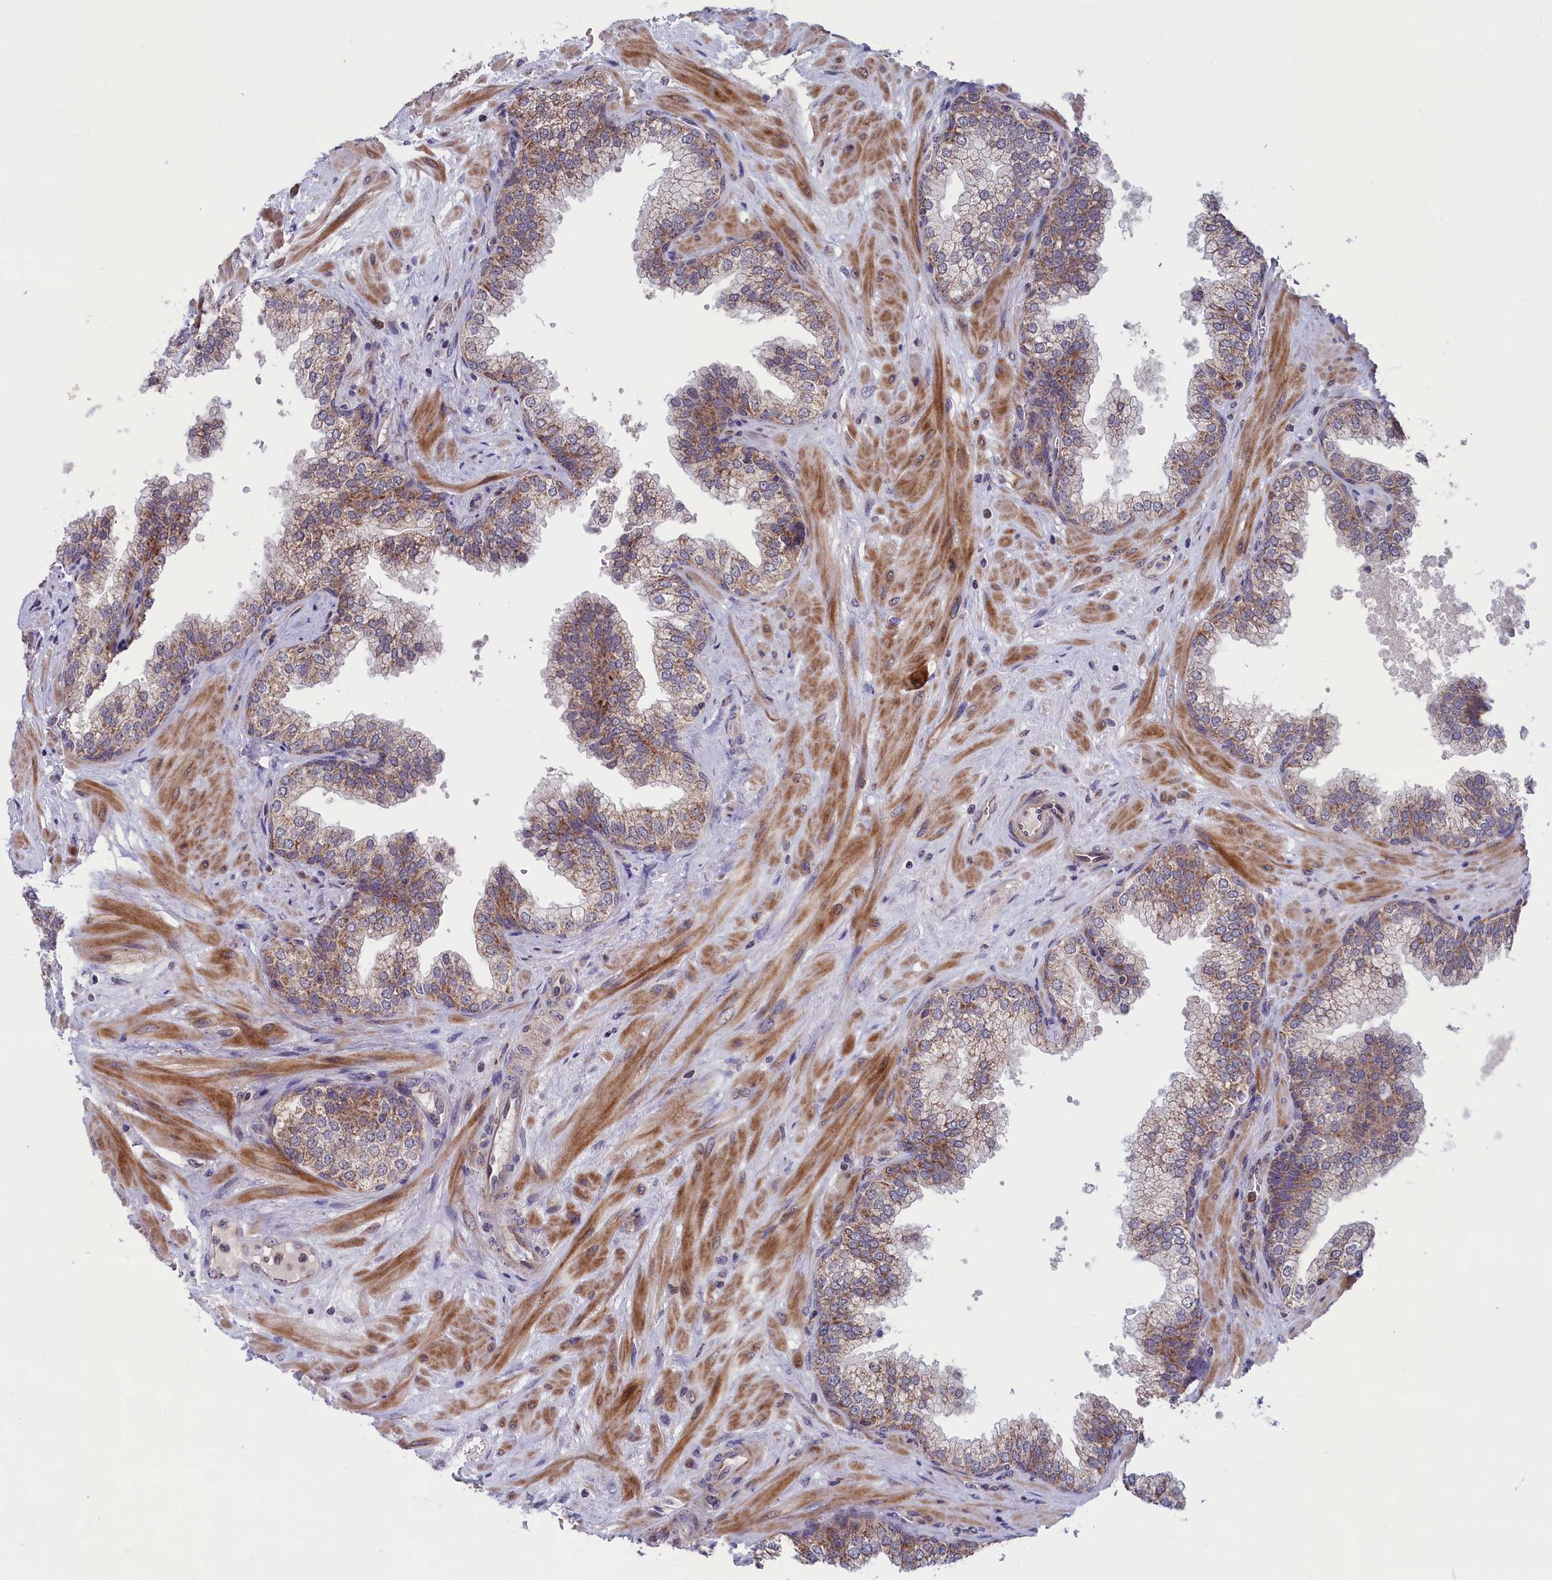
{"staining": {"intensity": "moderate", "quantity": "<25%", "location": "cytoplasmic/membranous"}, "tissue": "prostate", "cell_type": "Glandular cells", "image_type": "normal", "snomed": [{"axis": "morphology", "description": "Normal tissue, NOS"}, {"axis": "topography", "description": "Prostate"}], "caption": "Prostate stained with immunohistochemistry exhibits moderate cytoplasmic/membranous positivity in about <25% of glandular cells. Immunohistochemistry stains the protein of interest in brown and the nuclei are stained blue.", "gene": "TIMM44", "patient": {"sex": "male", "age": 60}}